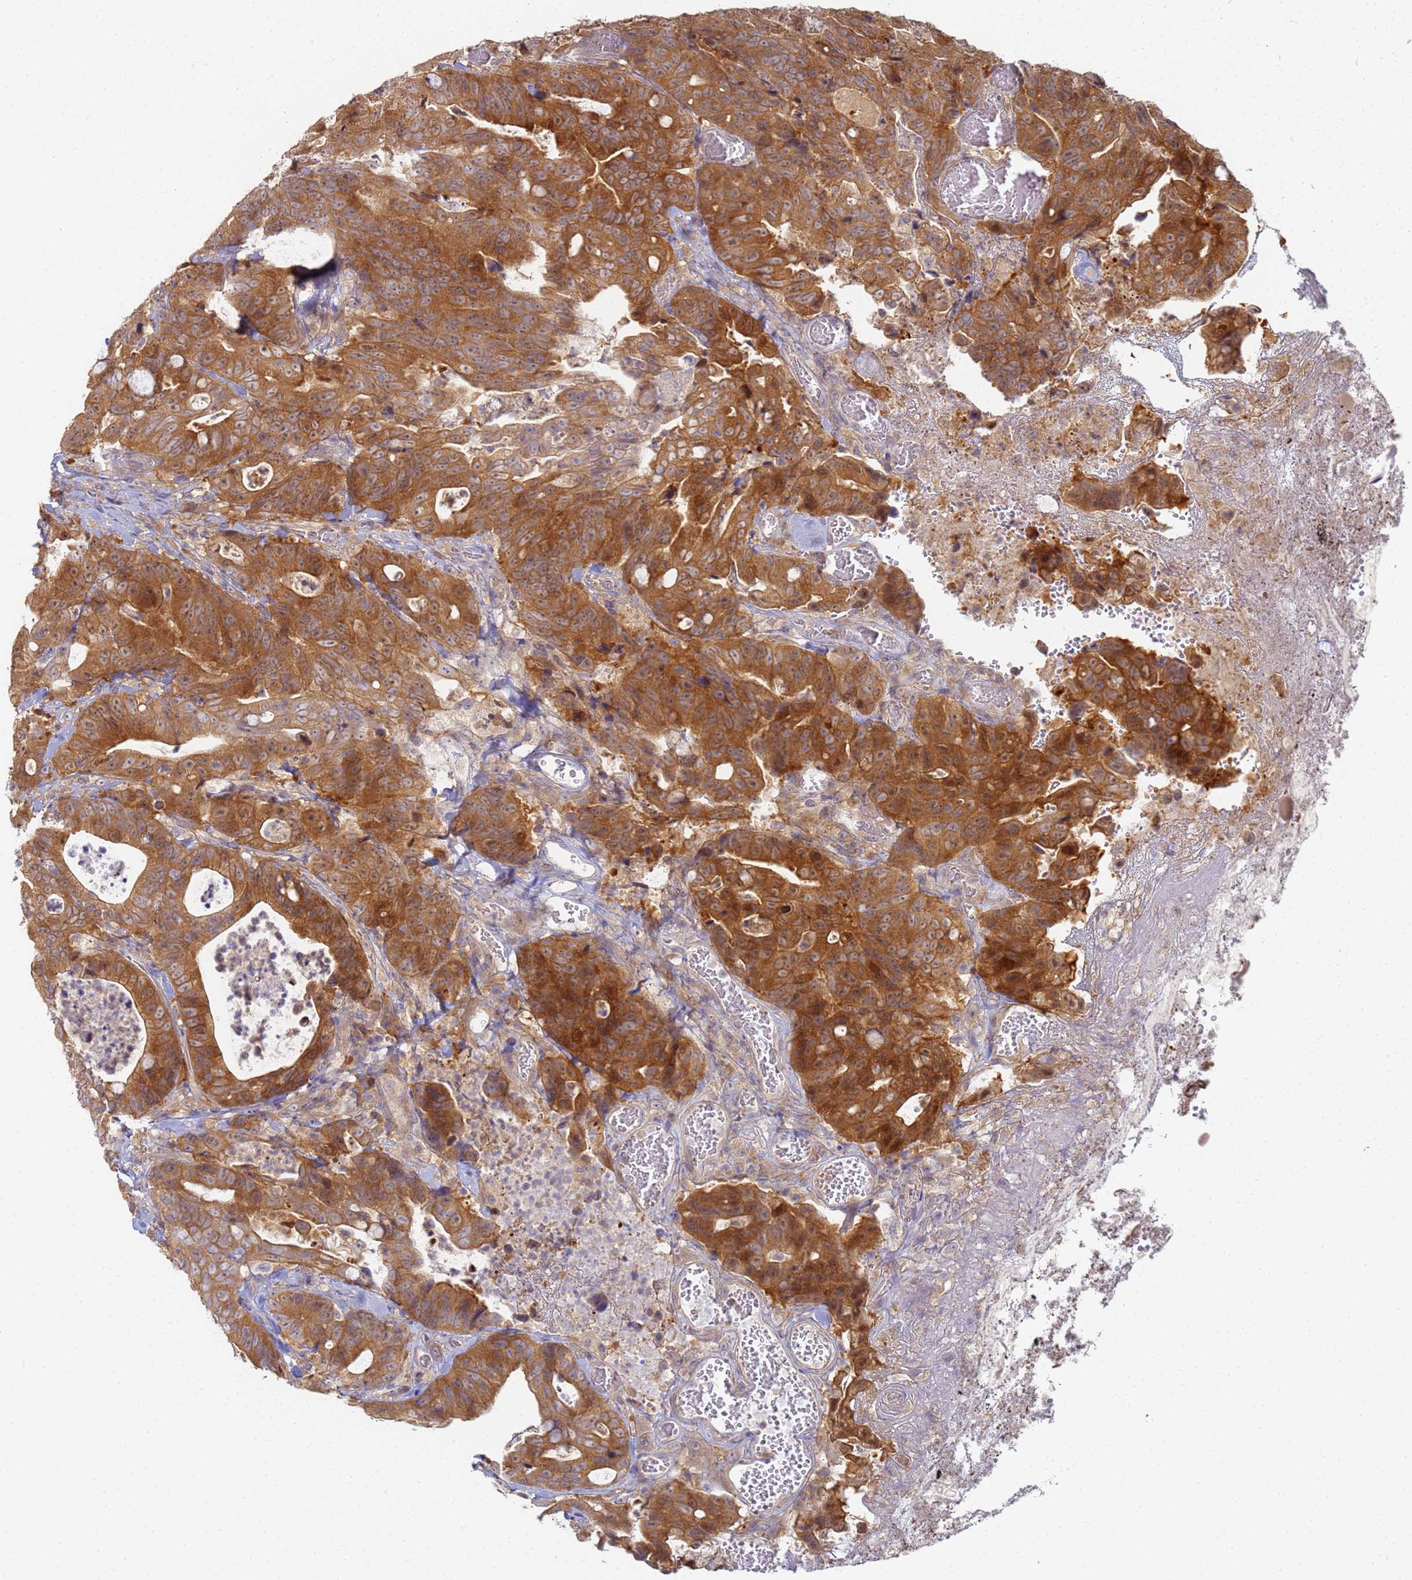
{"staining": {"intensity": "moderate", "quantity": ">75%", "location": "cytoplasmic/membranous"}, "tissue": "colorectal cancer", "cell_type": "Tumor cells", "image_type": "cancer", "snomed": [{"axis": "morphology", "description": "Adenocarcinoma, NOS"}, {"axis": "topography", "description": "Colon"}], "caption": "Protein staining of colorectal adenocarcinoma tissue displays moderate cytoplasmic/membranous expression in approximately >75% of tumor cells.", "gene": "SHARPIN", "patient": {"sex": "female", "age": 82}}